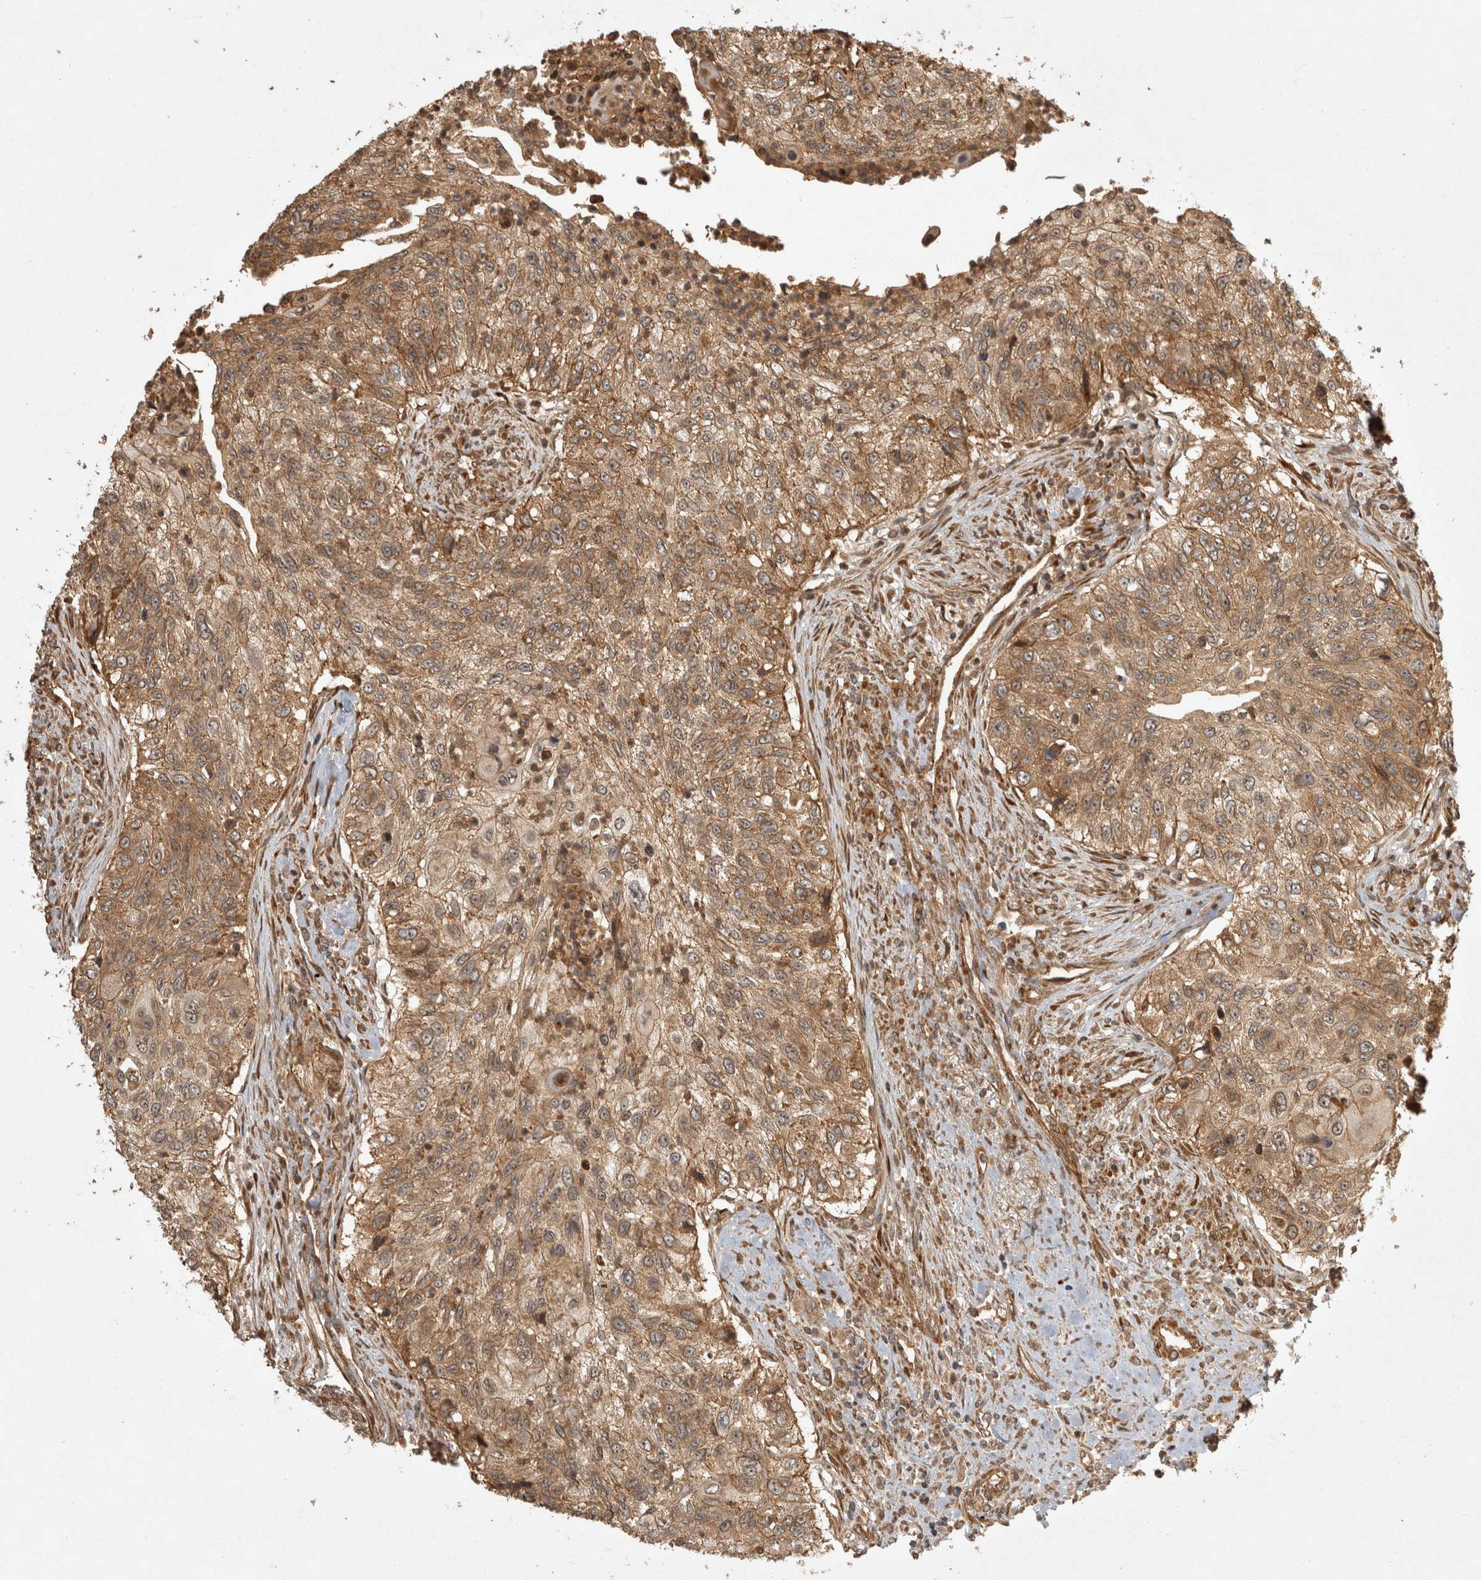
{"staining": {"intensity": "moderate", "quantity": ">75%", "location": "cytoplasmic/membranous"}, "tissue": "urothelial cancer", "cell_type": "Tumor cells", "image_type": "cancer", "snomed": [{"axis": "morphology", "description": "Urothelial carcinoma, High grade"}, {"axis": "topography", "description": "Urinary bladder"}], "caption": "Protein staining of urothelial cancer tissue displays moderate cytoplasmic/membranous positivity in approximately >75% of tumor cells. (IHC, brightfield microscopy, high magnification).", "gene": "CAMSAP2", "patient": {"sex": "female", "age": 60}}